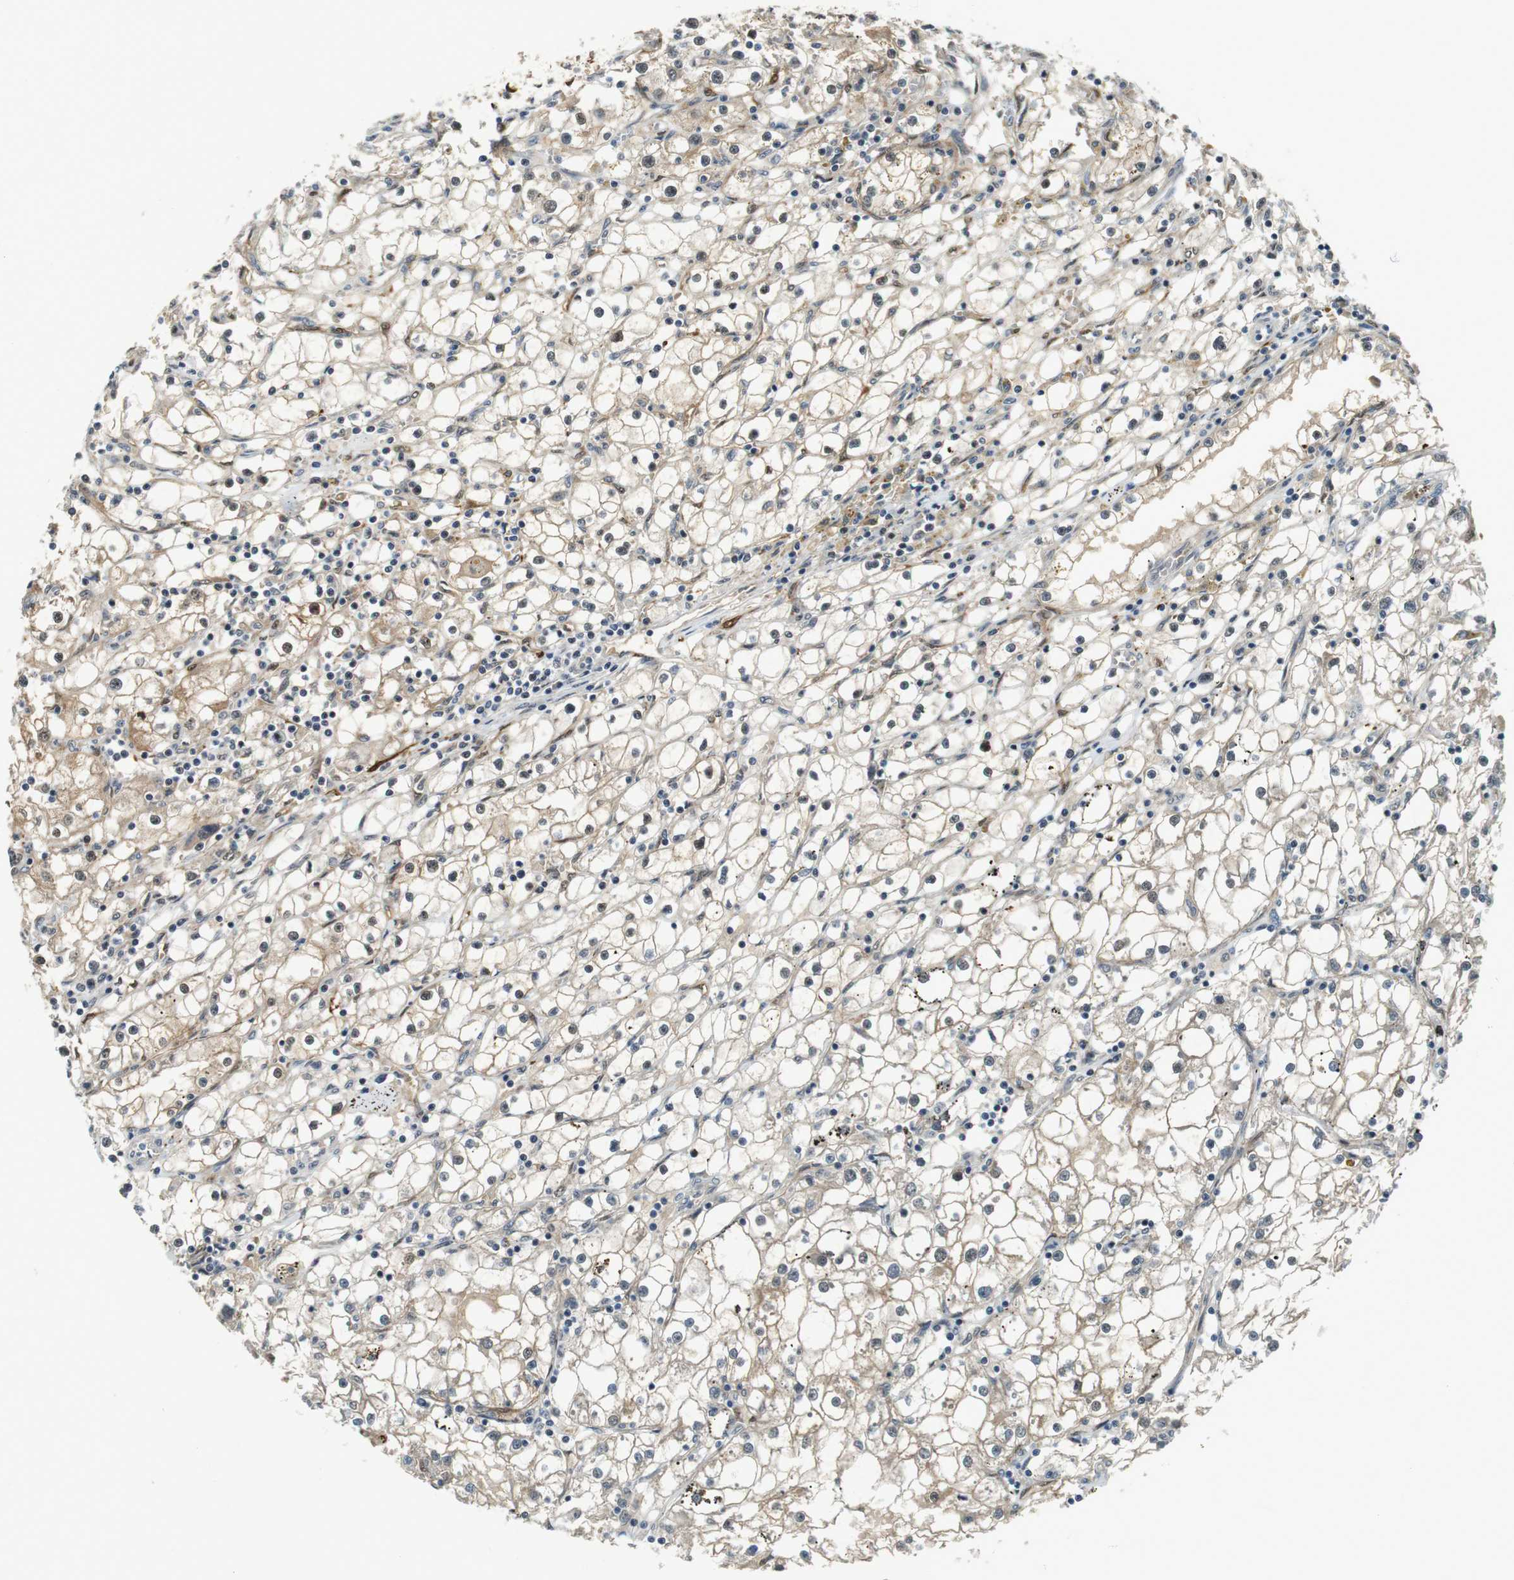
{"staining": {"intensity": "weak", "quantity": ">75%", "location": "cytoplasmic/membranous,nuclear"}, "tissue": "renal cancer", "cell_type": "Tumor cells", "image_type": "cancer", "snomed": [{"axis": "morphology", "description": "Adenocarcinoma, NOS"}, {"axis": "topography", "description": "Kidney"}], "caption": "Protein analysis of renal cancer tissue shows weak cytoplasmic/membranous and nuclear positivity in about >75% of tumor cells.", "gene": "LXN", "patient": {"sex": "male", "age": 56}}